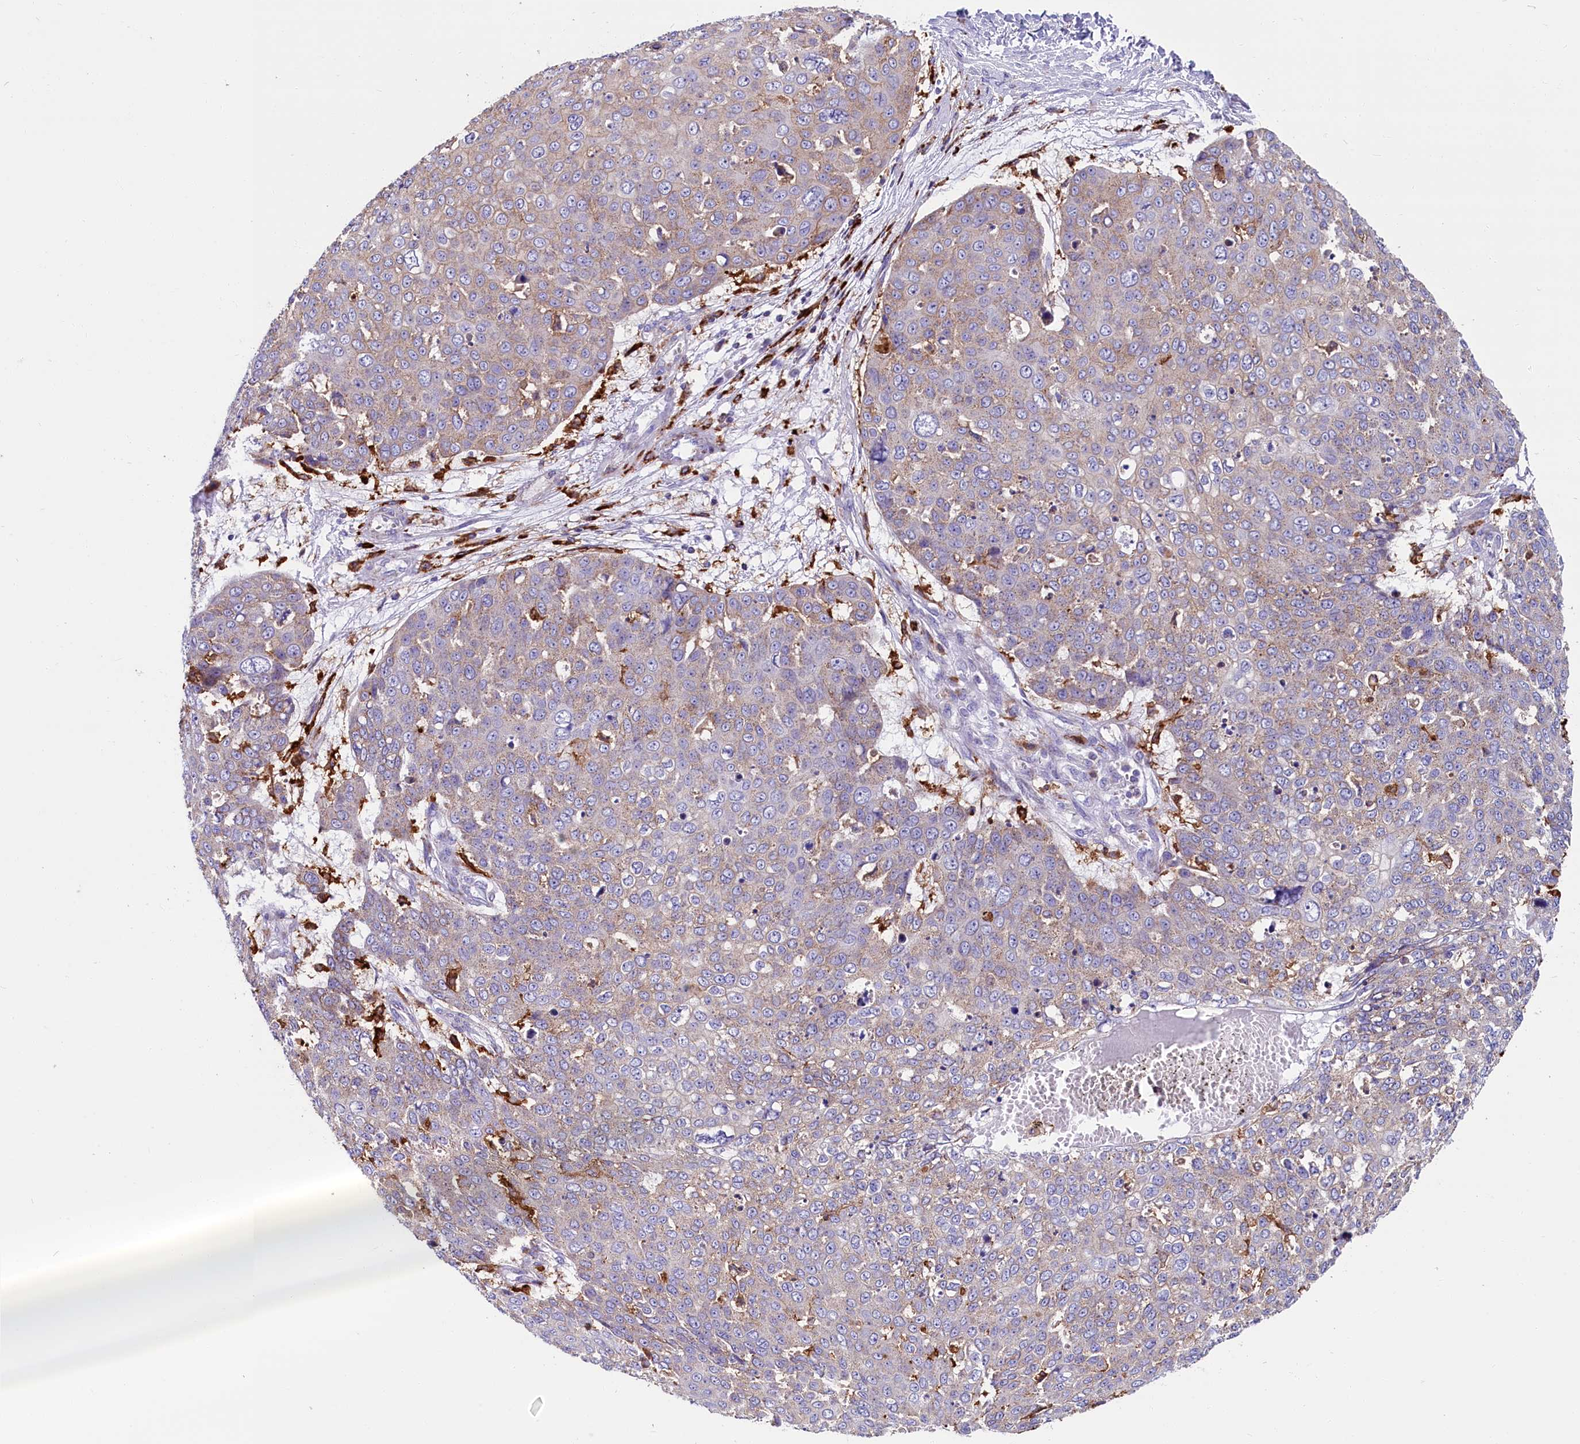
{"staining": {"intensity": "weak", "quantity": "<25%", "location": "cytoplasmic/membranous"}, "tissue": "skin cancer", "cell_type": "Tumor cells", "image_type": "cancer", "snomed": [{"axis": "morphology", "description": "Squamous cell carcinoma, NOS"}, {"axis": "topography", "description": "Skin"}], "caption": "High power microscopy photomicrograph of an immunohistochemistry (IHC) photomicrograph of skin cancer (squamous cell carcinoma), revealing no significant expression in tumor cells.", "gene": "IL20RA", "patient": {"sex": "male", "age": 71}}